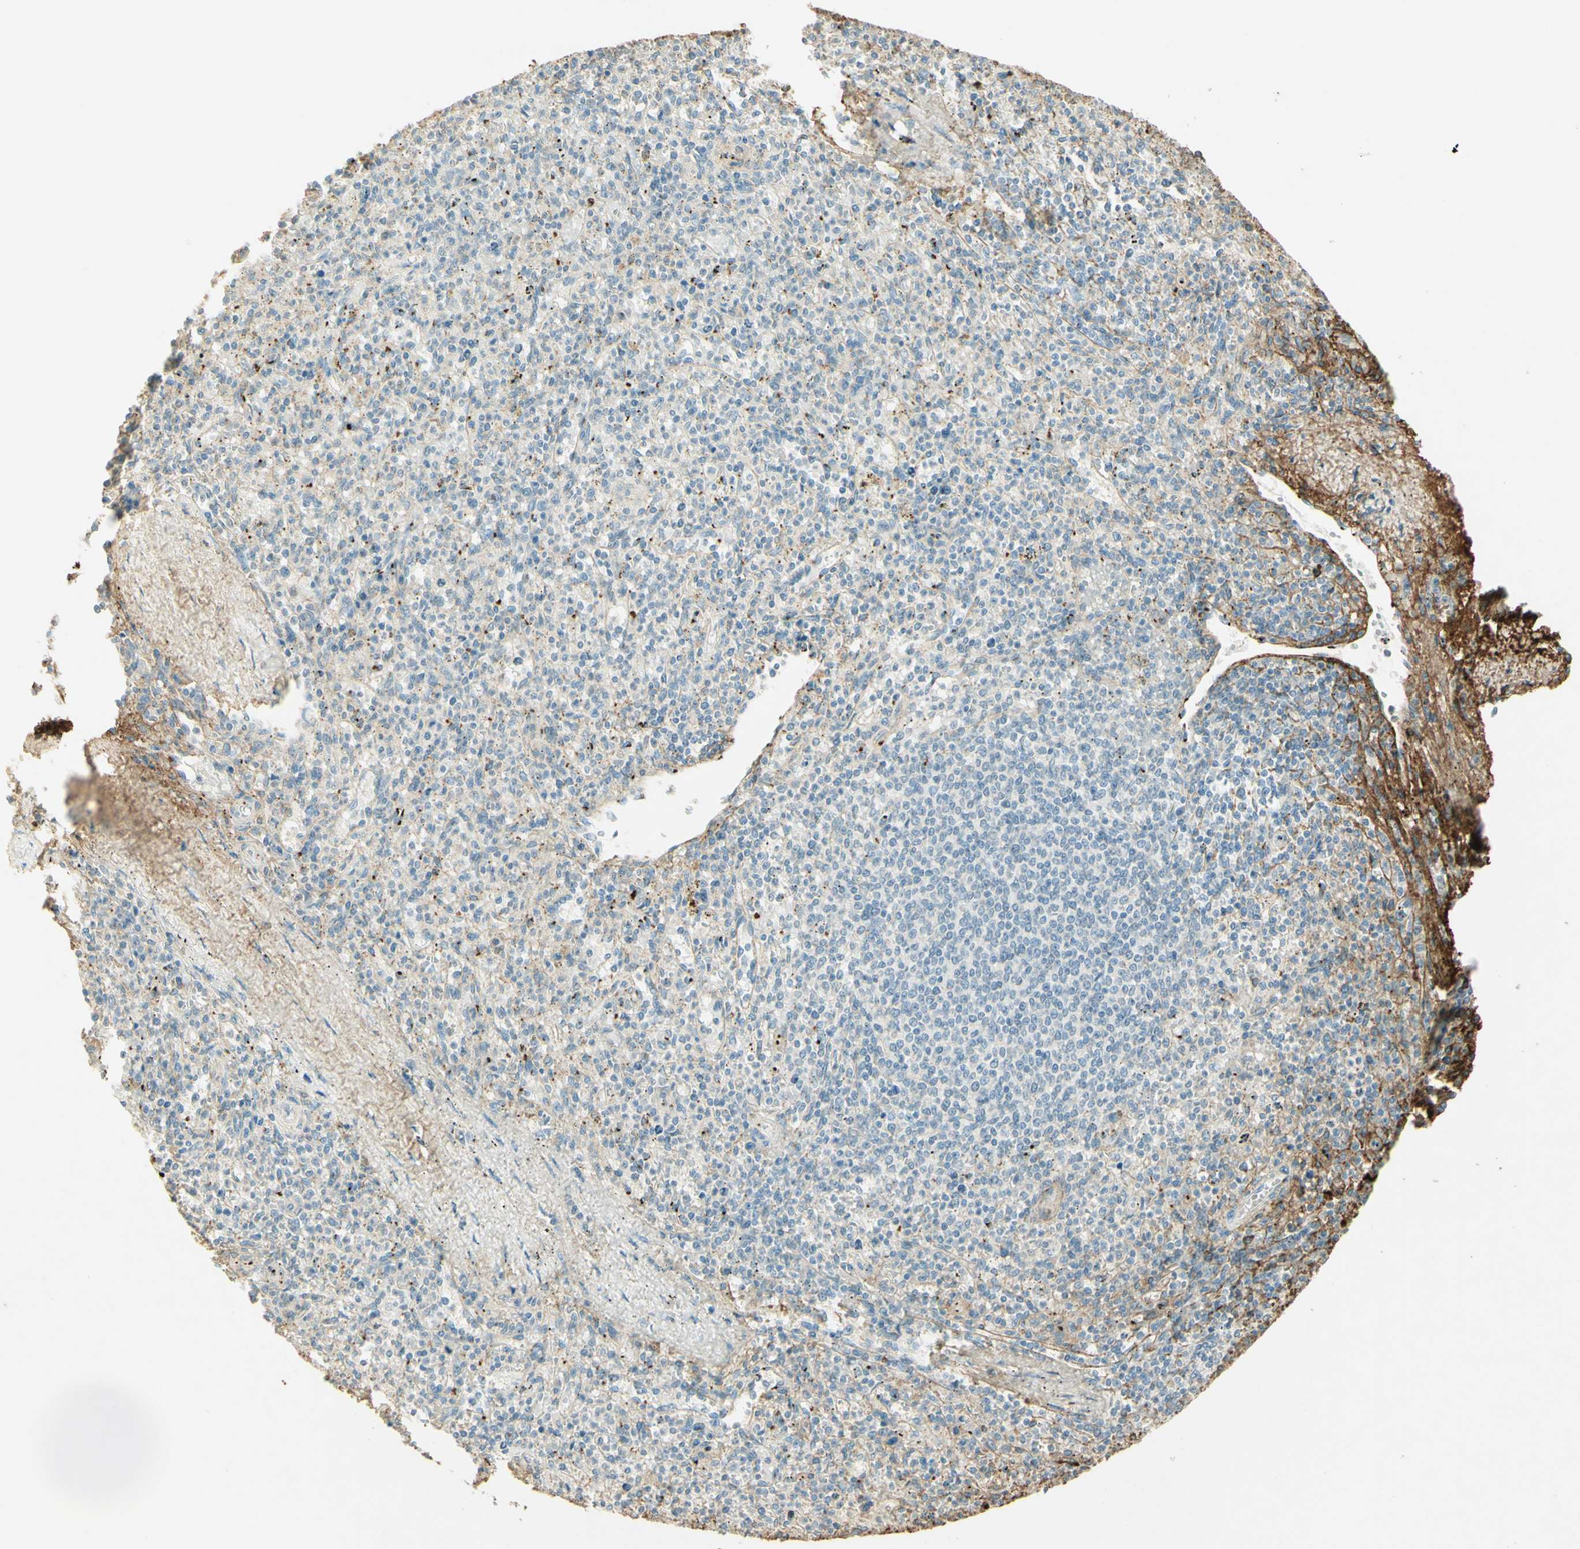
{"staining": {"intensity": "strong", "quantity": "<25%", "location": "cytoplasmic/membranous"}, "tissue": "spleen", "cell_type": "Cells in red pulp", "image_type": "normal", "snomed": [{"axis": "morphology", "description": "Normal tissue, NOS"}, {"axis": "topography", "description": "Spleen"}], "caption": "A photomicrograph showing strong cytoplasmic/membranous expression in about <25% of cells in red pulp in unremarkable spleen, as visualized by brown immunohistochemical staining.", "gene": "TNN", "patient": {"sex": "male", "age": 72}}